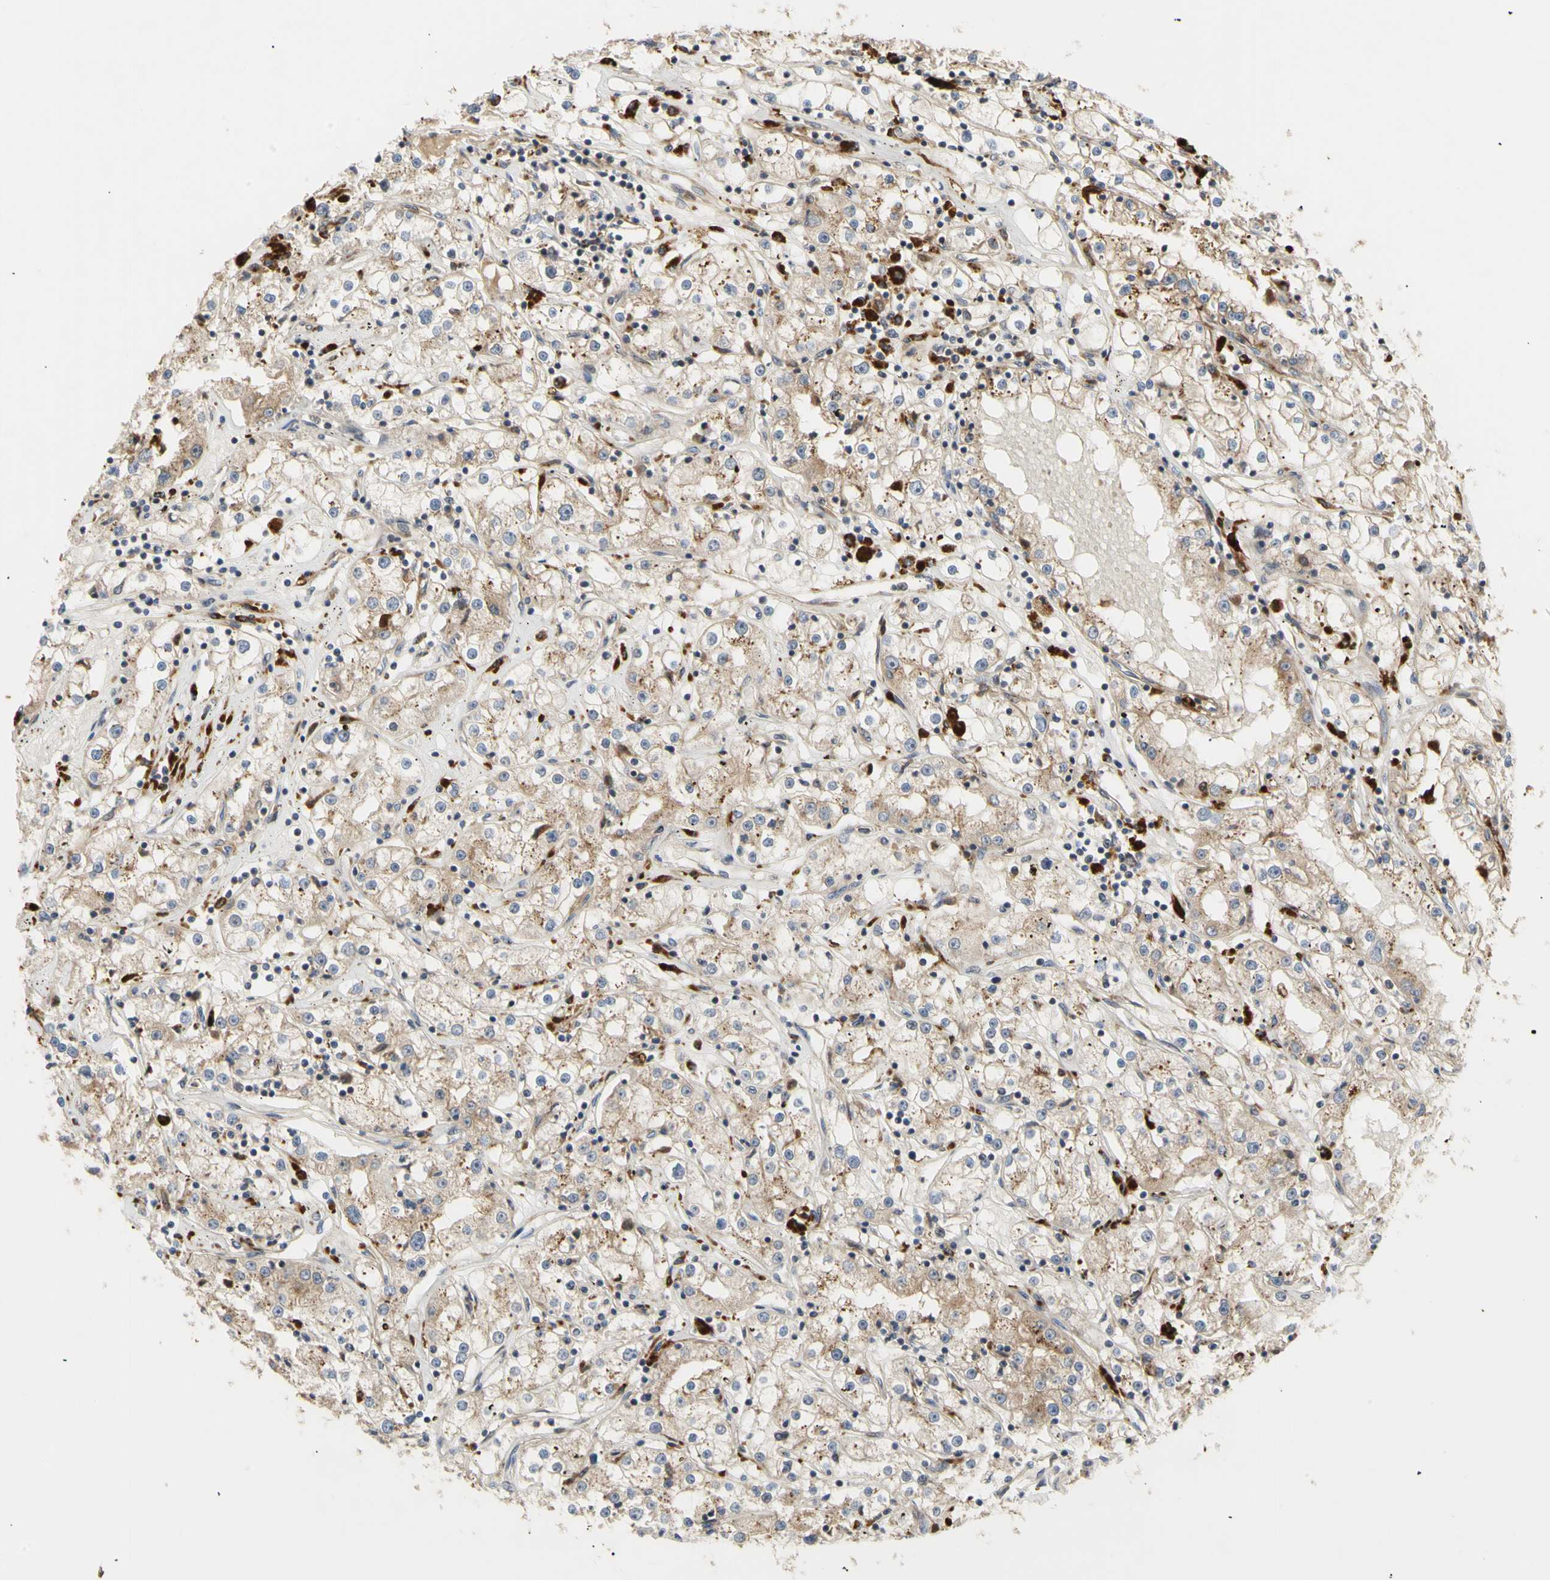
{"staining": {"intensity": "weak", "quantity": ">75%", "location": "cytoplasmic/membranous"}, "tissue": "renal cancer", "cell_type": "Tumor cells", "image_type": "cancer", "snomed": [{"axis": "morphology", "description": "Adenocarcinoma, NOS"}, {"axis": "topography", "description": "Kidney"}], "caption": "A brown stain shows weak cytoplasmic/membranous positivity of a protein in renal adenocarcinoma tumor cells.", "gene": "TUBG2", "patient": {"sex": "male", "age": 56}}